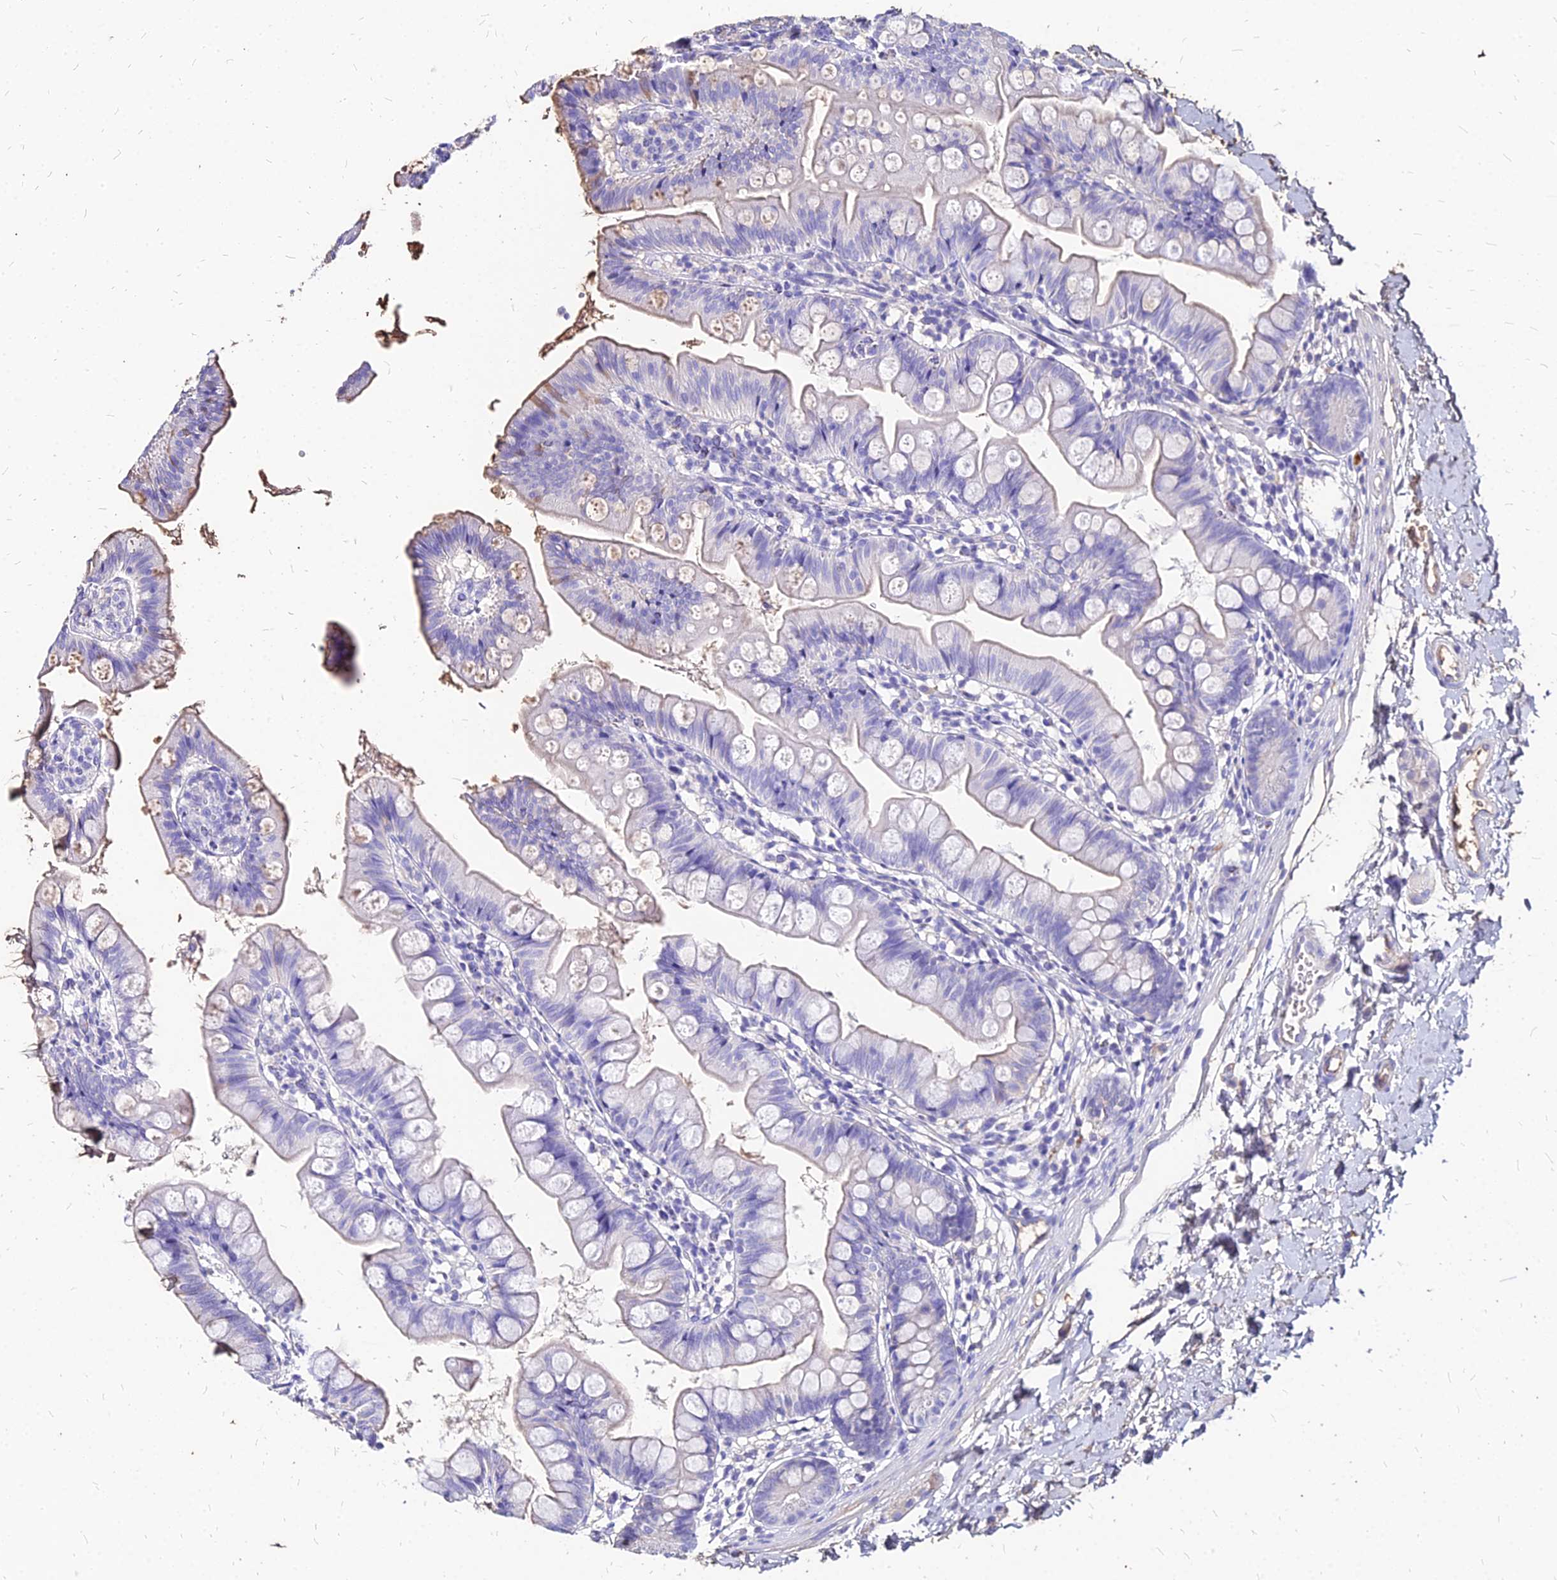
{"staining": {"intensity": "negative", "quantity": "none", "location": "none"}, "tissue": "small intestine", "cell_type": "Glandular cells", "image_type": "normal", "snomed": [{"axis": "morphology", "description": "Normal tissue, NOS"}, {"axis": "topography", "description": "Small intestine"}], "caption": "IHC histopathology image of benign small intestine: human small intestine stained with DAB reveals no significant protein expression in glandular cells.", "gene": "NME5", "patient": {"sex": "male", "age": 7}}